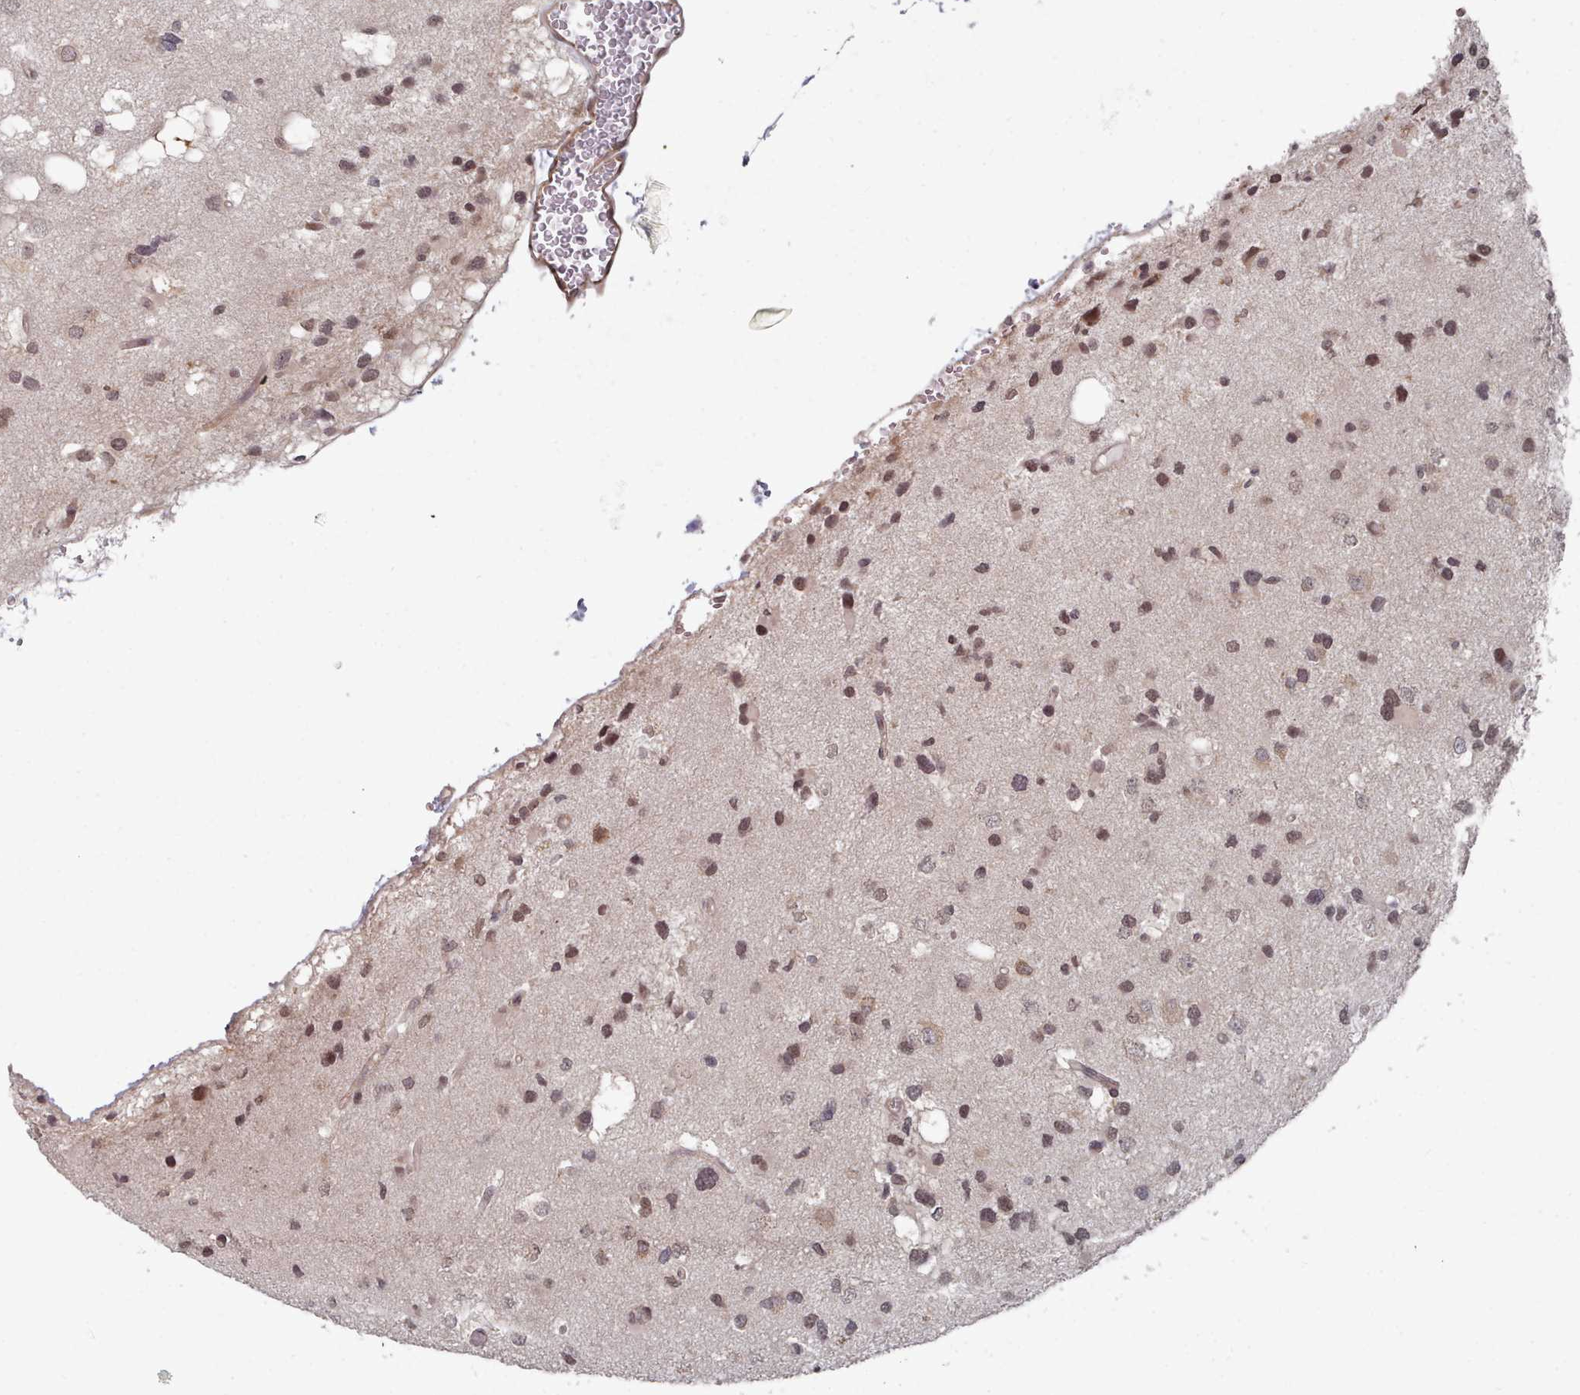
{"staining": {"intensity": "moderate", "quantity": ">75%", "location": "nuclear"}, "tissue": "glioma", "cell_type": "Tumor cells", "image_type": "cancer", "snomed": [{"axis": "morphology", "description": "Glioma, malignant, High grade"}, {"axis": "topography", "description": "Brain"}], "caption": "Malignant glioma (high-grade) stained with immunohistochemistry (IHC) exhibits moderate nuclear positivity in about >75% of tumor cells.", "gene": "HYAL3", "patient": {"sex": "male", "age": 53}}